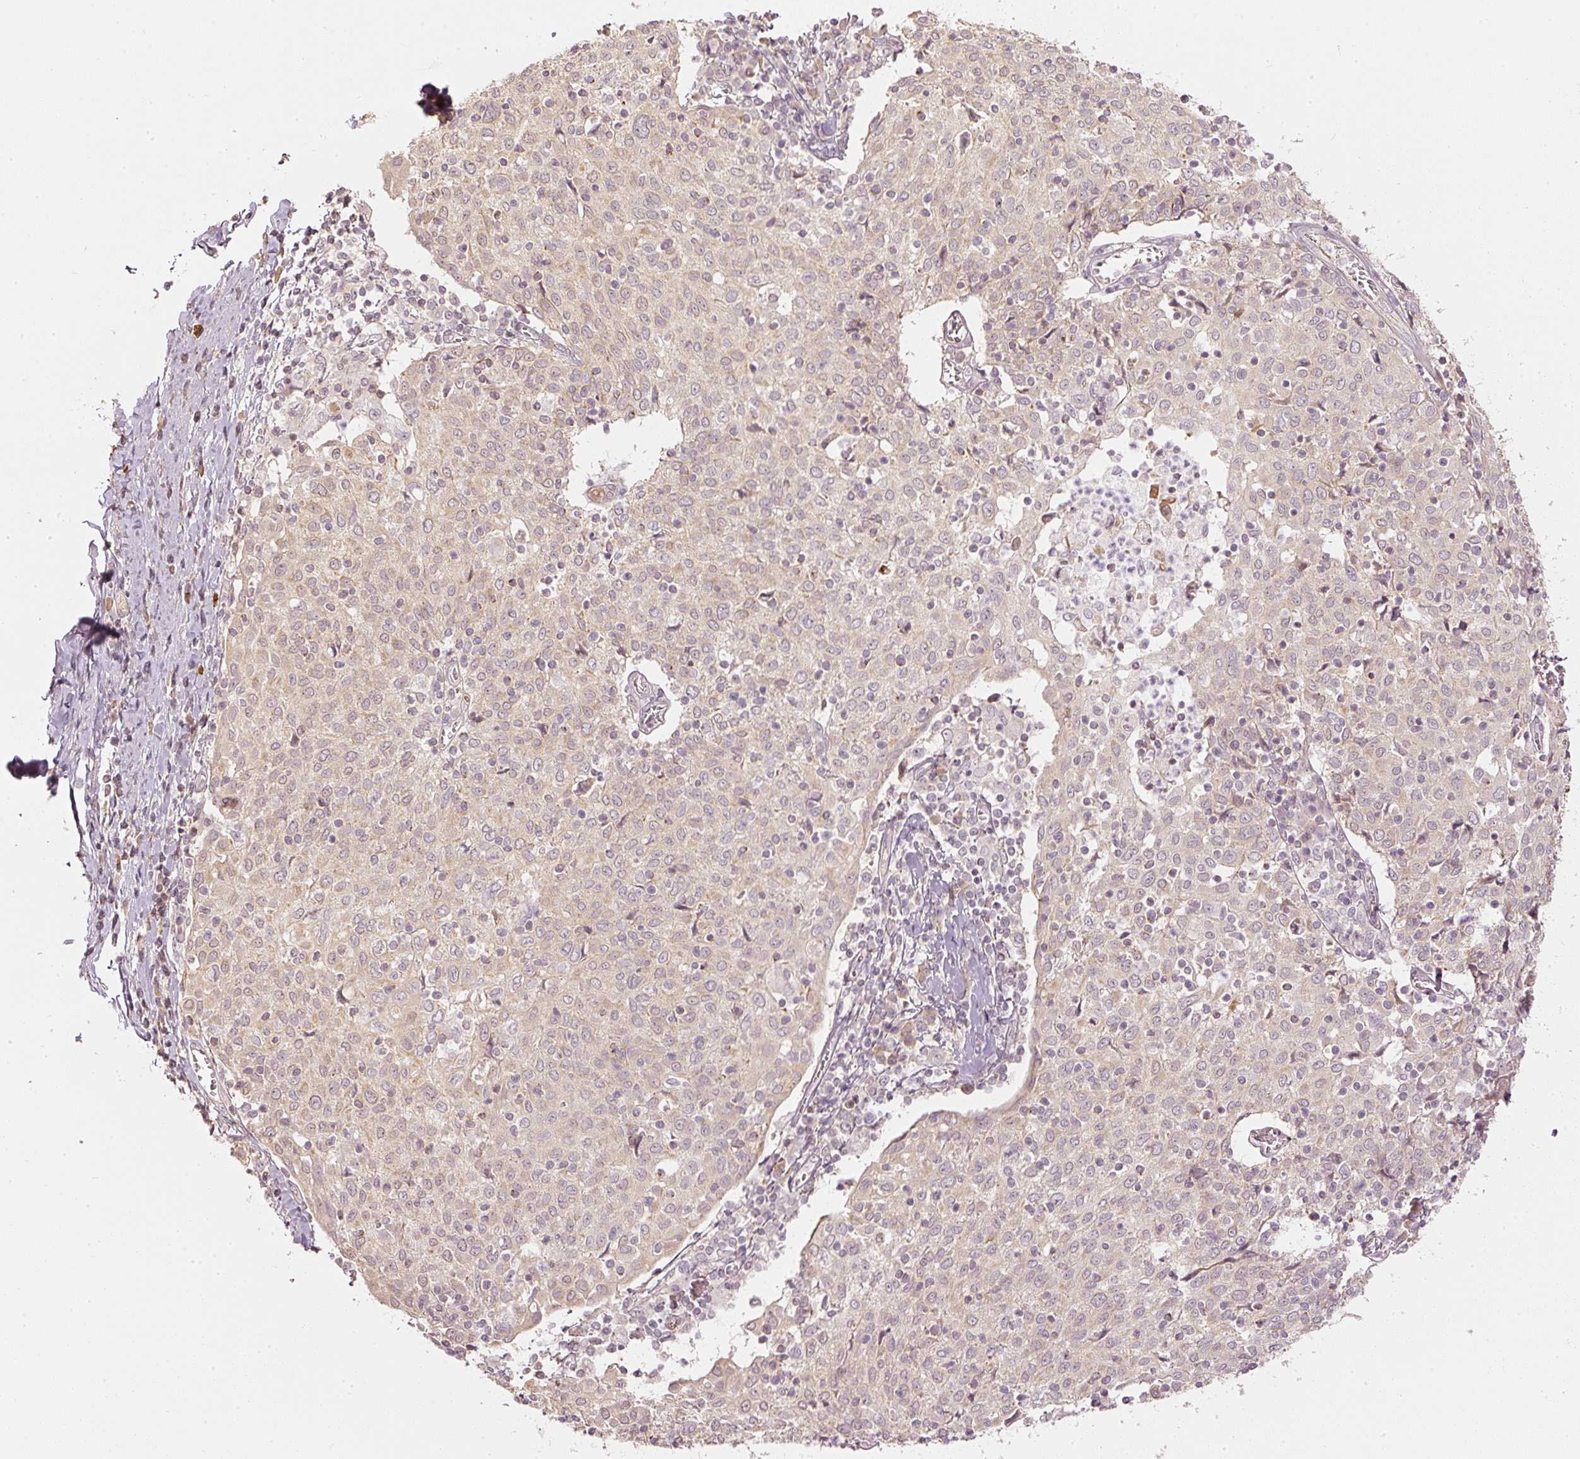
{"staining": {"intensity": "weak", "quantity": ">75%", "location": "cytoplasmic/membranous"}, "tissue": "cervical cancer", "cell_type": "Tumor cells", "image_type": "cancer", "snomed": [{"axis": "morphology", "description": "Squamous cell carcinoma, NOS"}, {"axis": "topography", "description": "Cervix"}], "caption": "This image shows immunohistochemistry (IHC) staining of human cervical cancer (squamous cell carcinoma), with low weak cytoplasmic/membranous expression in approximately >75% of tumor cells.", "gene": "GZMA", "patient": {"sex": "female", "age": 52}}